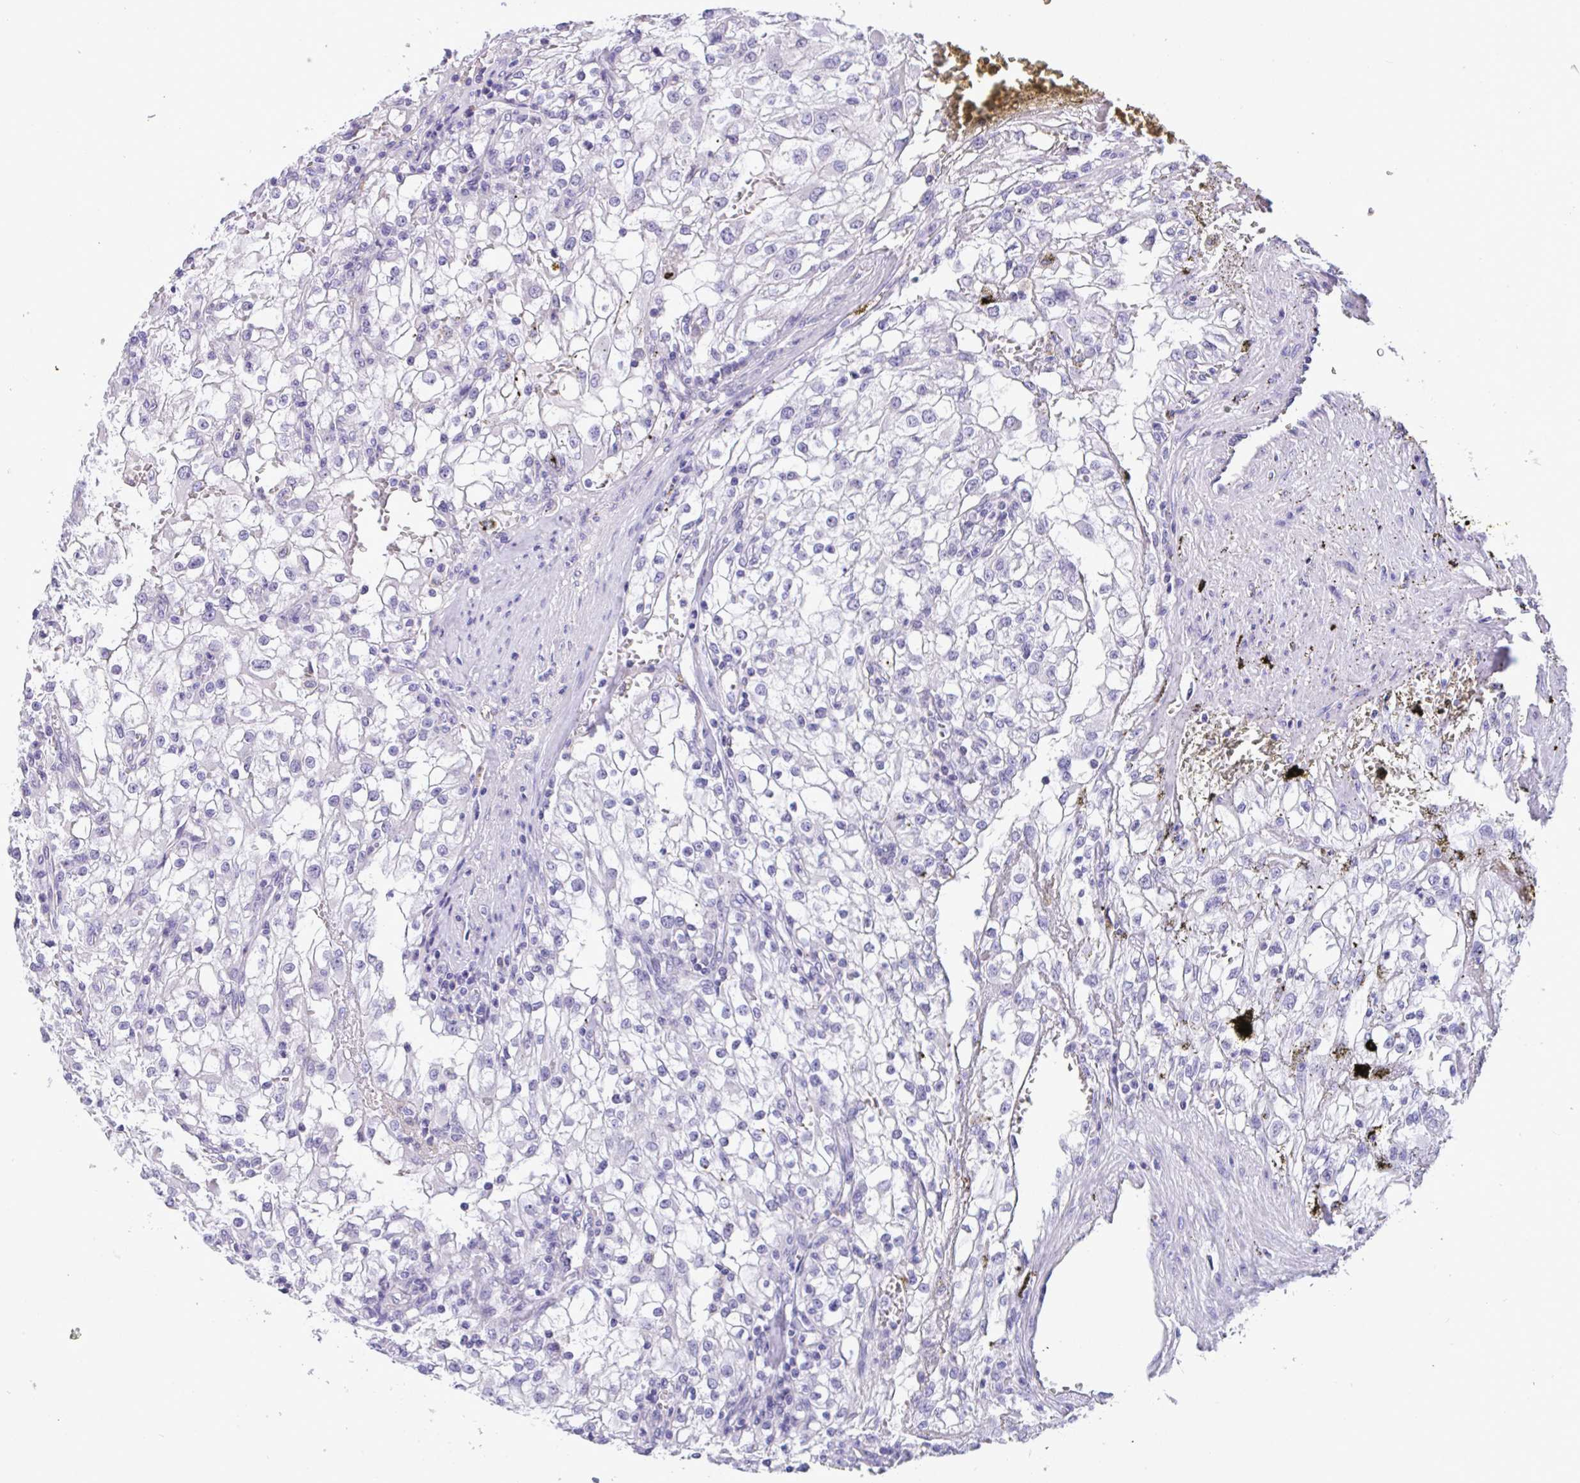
{"staining": {"intensity": "negative", "quantity": "none", "location": "none"}, "tissue": "renal cancer", "cell_type": "Tumor cells", "image_type": "cancer", "snomed": [{"axis": "morphology", "description": "Adenocarcinoma, NOS"}, {"axis": "topography", "description": "Kidney"}], "caption": "Tumor cells are negative for brown protein staining in renal cancer.", "gene": "YBX2", "patient": {"sex": "female", "age": 74}}